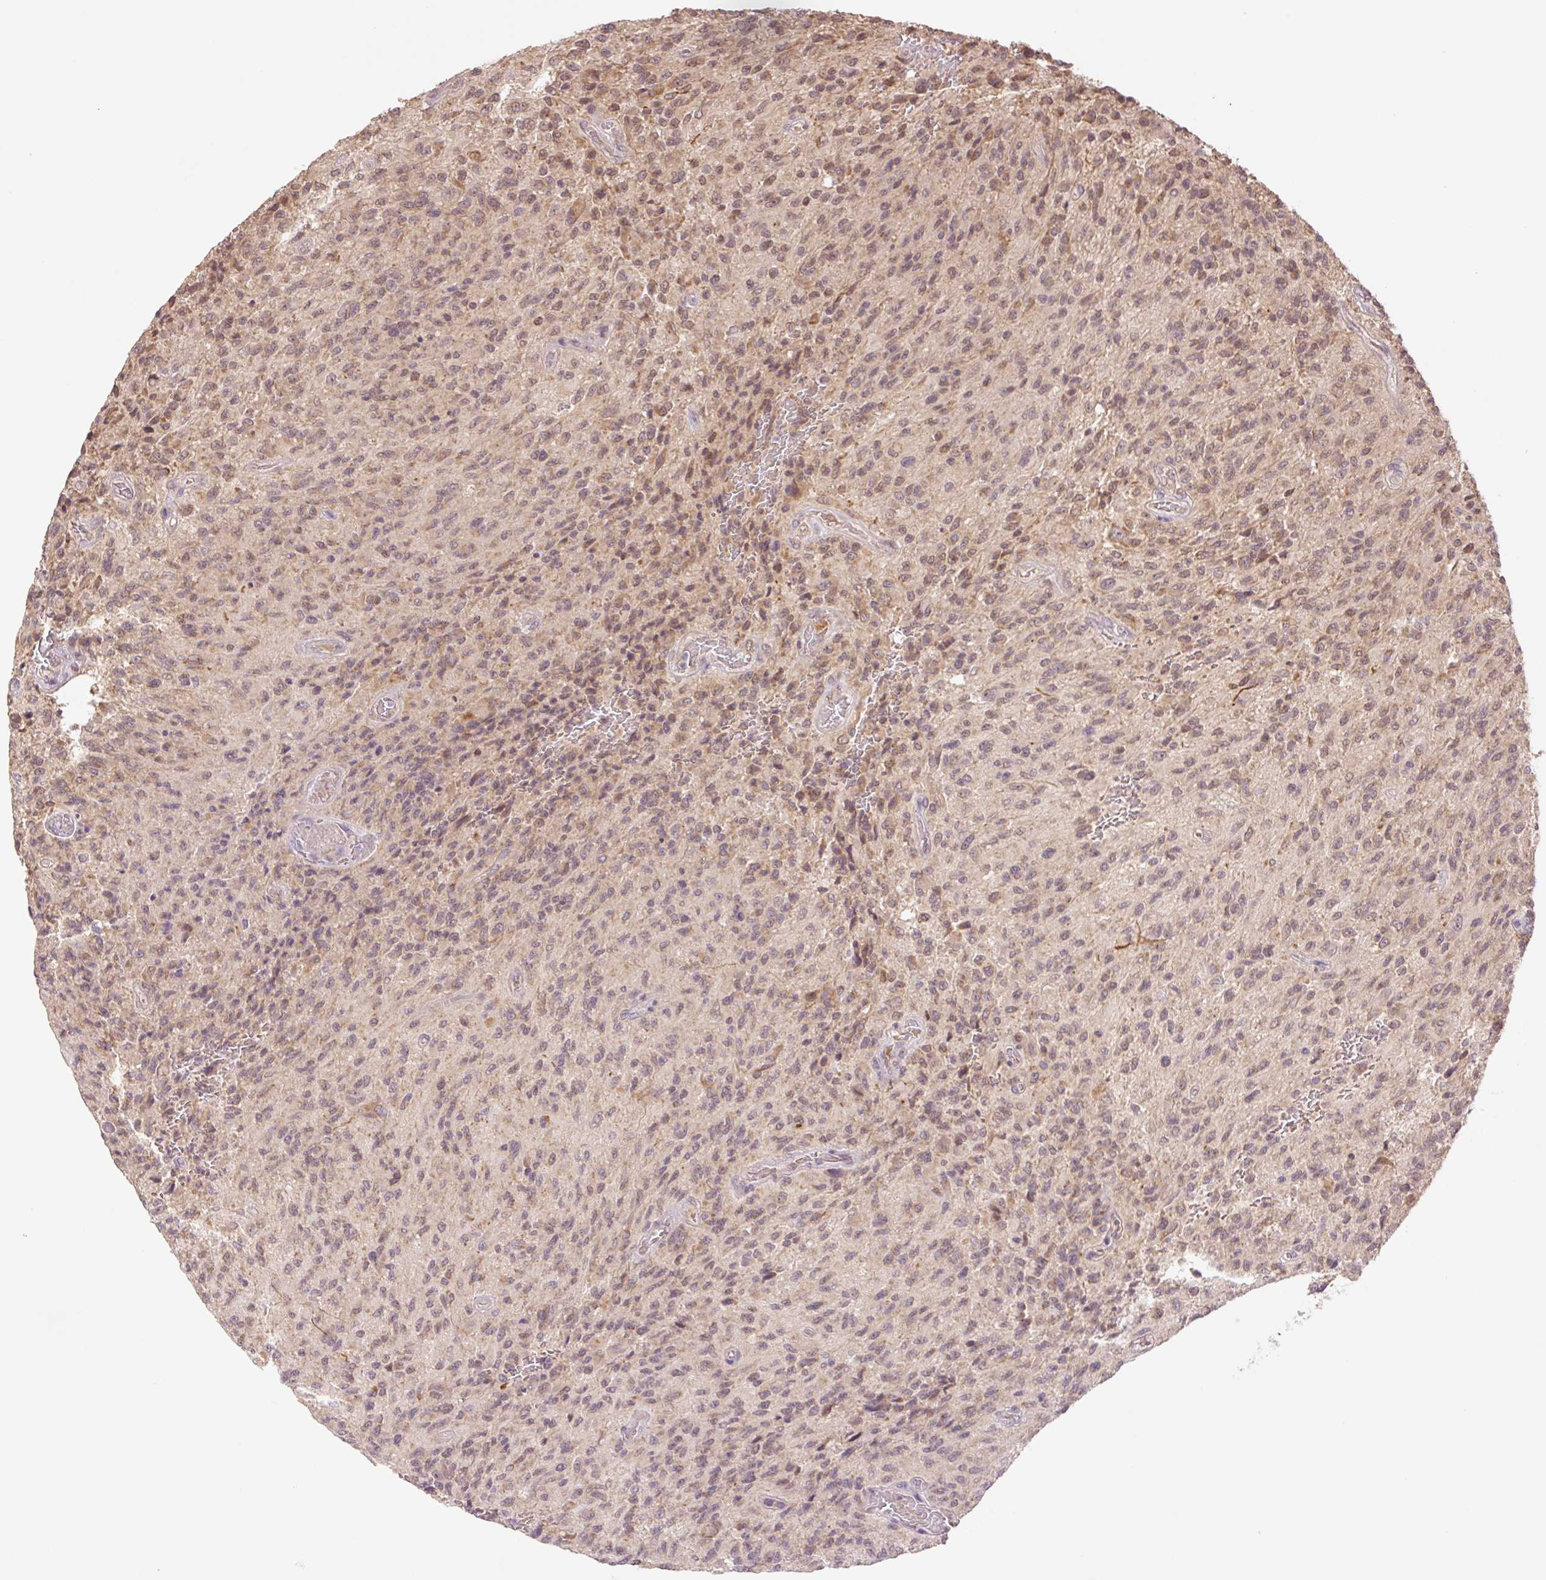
{"staining": {"intensity": "moderate", "quantity": "25%-75%", "location": "cytoplasmic/membranous,nuclear"}, "tissue": "glioma", "cell_type": "Tumor cells", "image_type": "cancer", "snomed": [{"axis": "morphology", "description": "Normal tissue, NOS"}, {"axis": "morphology", "description": "Glioma, malignant, High grade"}, {"axis": "topography", "description": "Cerebral cortex"}], "caption": "Immunohistochemistry (IHC) photomicrograph of malignant glioma (high-grade) stained for a protein (brown), which reveals medium levels of moderate cytoplasmic/membranous and nuclear expression in about 25%-75% of tumor cells.", "gene": "YJU2B", "patient": {"sex": "male", "age": 56}}